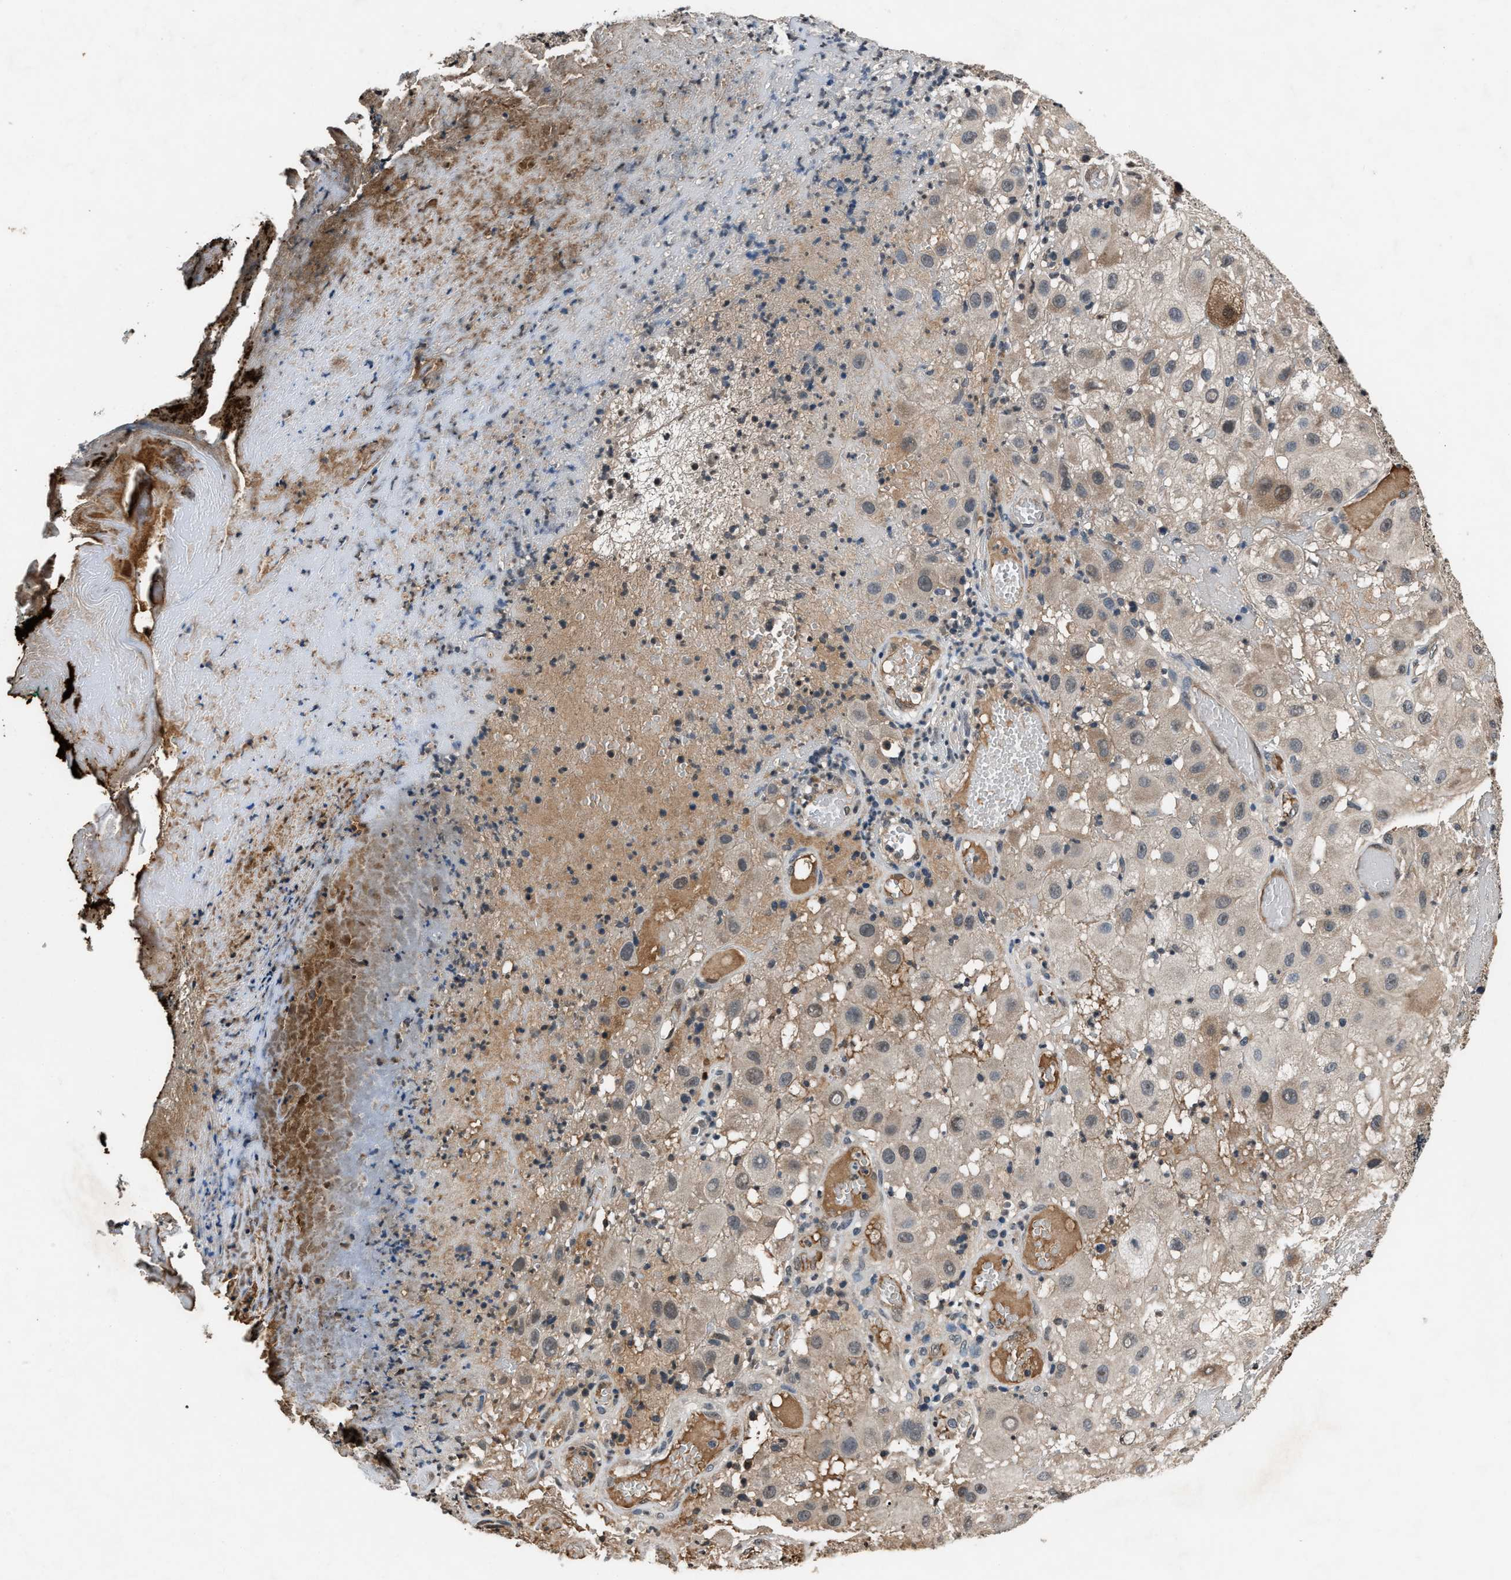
{"staining": {"intensity": "weak", "quantity": "<25%", "location": "cytoplasmic/membranous"}, "tissue": "melanoma", "cell_type": "Tumor cells", "image_type": "cancer", "snomed": [{"axis": "morphology", "description": "Malignant melanoma, NOS"}, {"axis": "topography", "description": "Skin"}], "caption": "DAB immunohistochemical staining of human malignant melanoma displays no significant positivity in tumor cells. (DAB IHC with hematoxylin counter stain).", "gene": "TP53I3", "patient": {"sex": "female", "age": 81}}